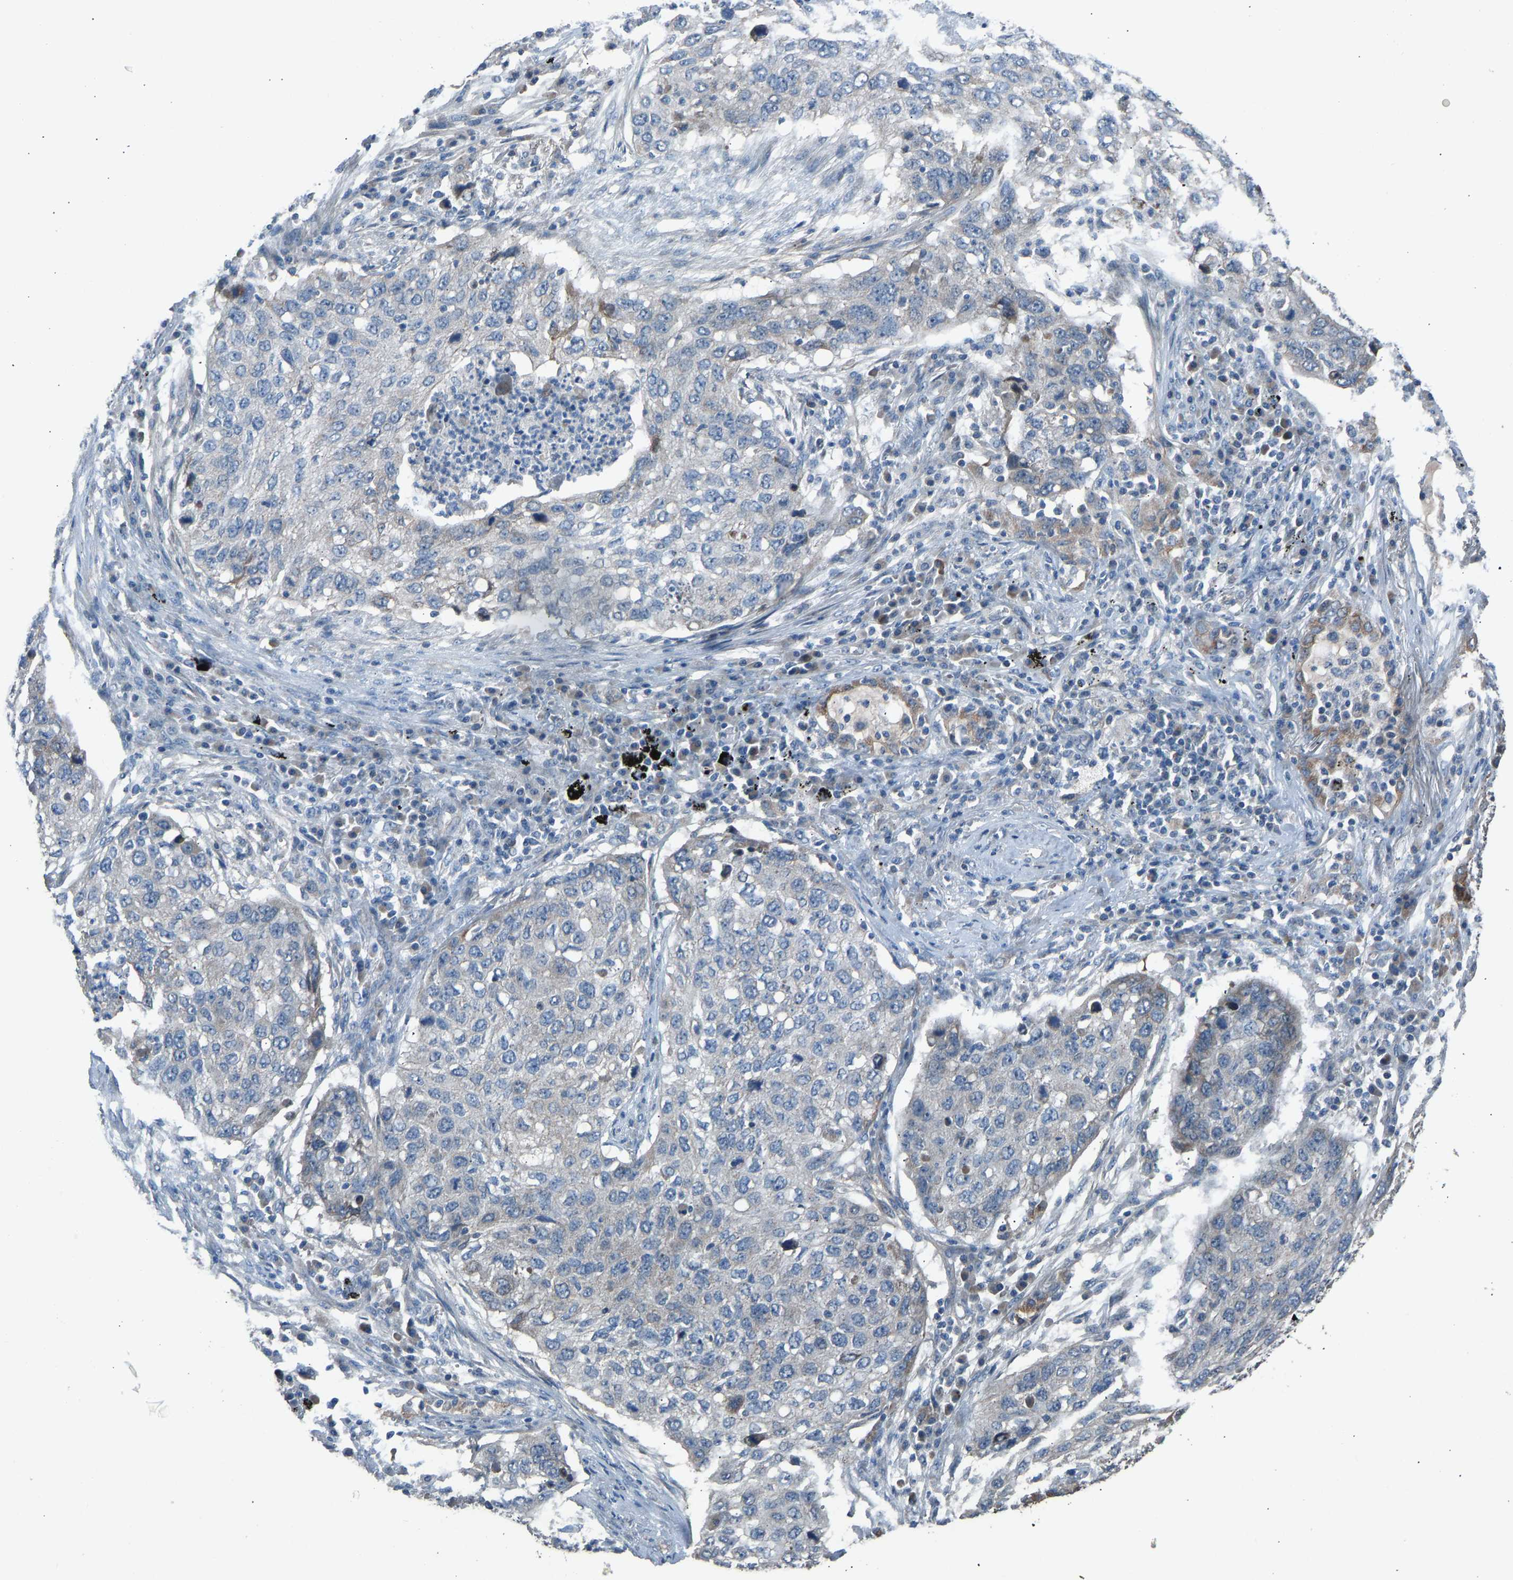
{"staining": {"intensity": "negative", "quantity": "none", "location": "none"}, "tissue": "lung cancer", "cell_type": "Tumor cells", "image_type": "cancer", "snomed": [{"axis": "morphology", "description": "Squamous cell carcinoma, NOS"}, {"axis": "topography", "description": "Lung"}], "caption": "There is no significant positivity in tumor cells of lung cancer.", "gene": "TGFBR3", "patient": {"sex": "female", "age": 63}}